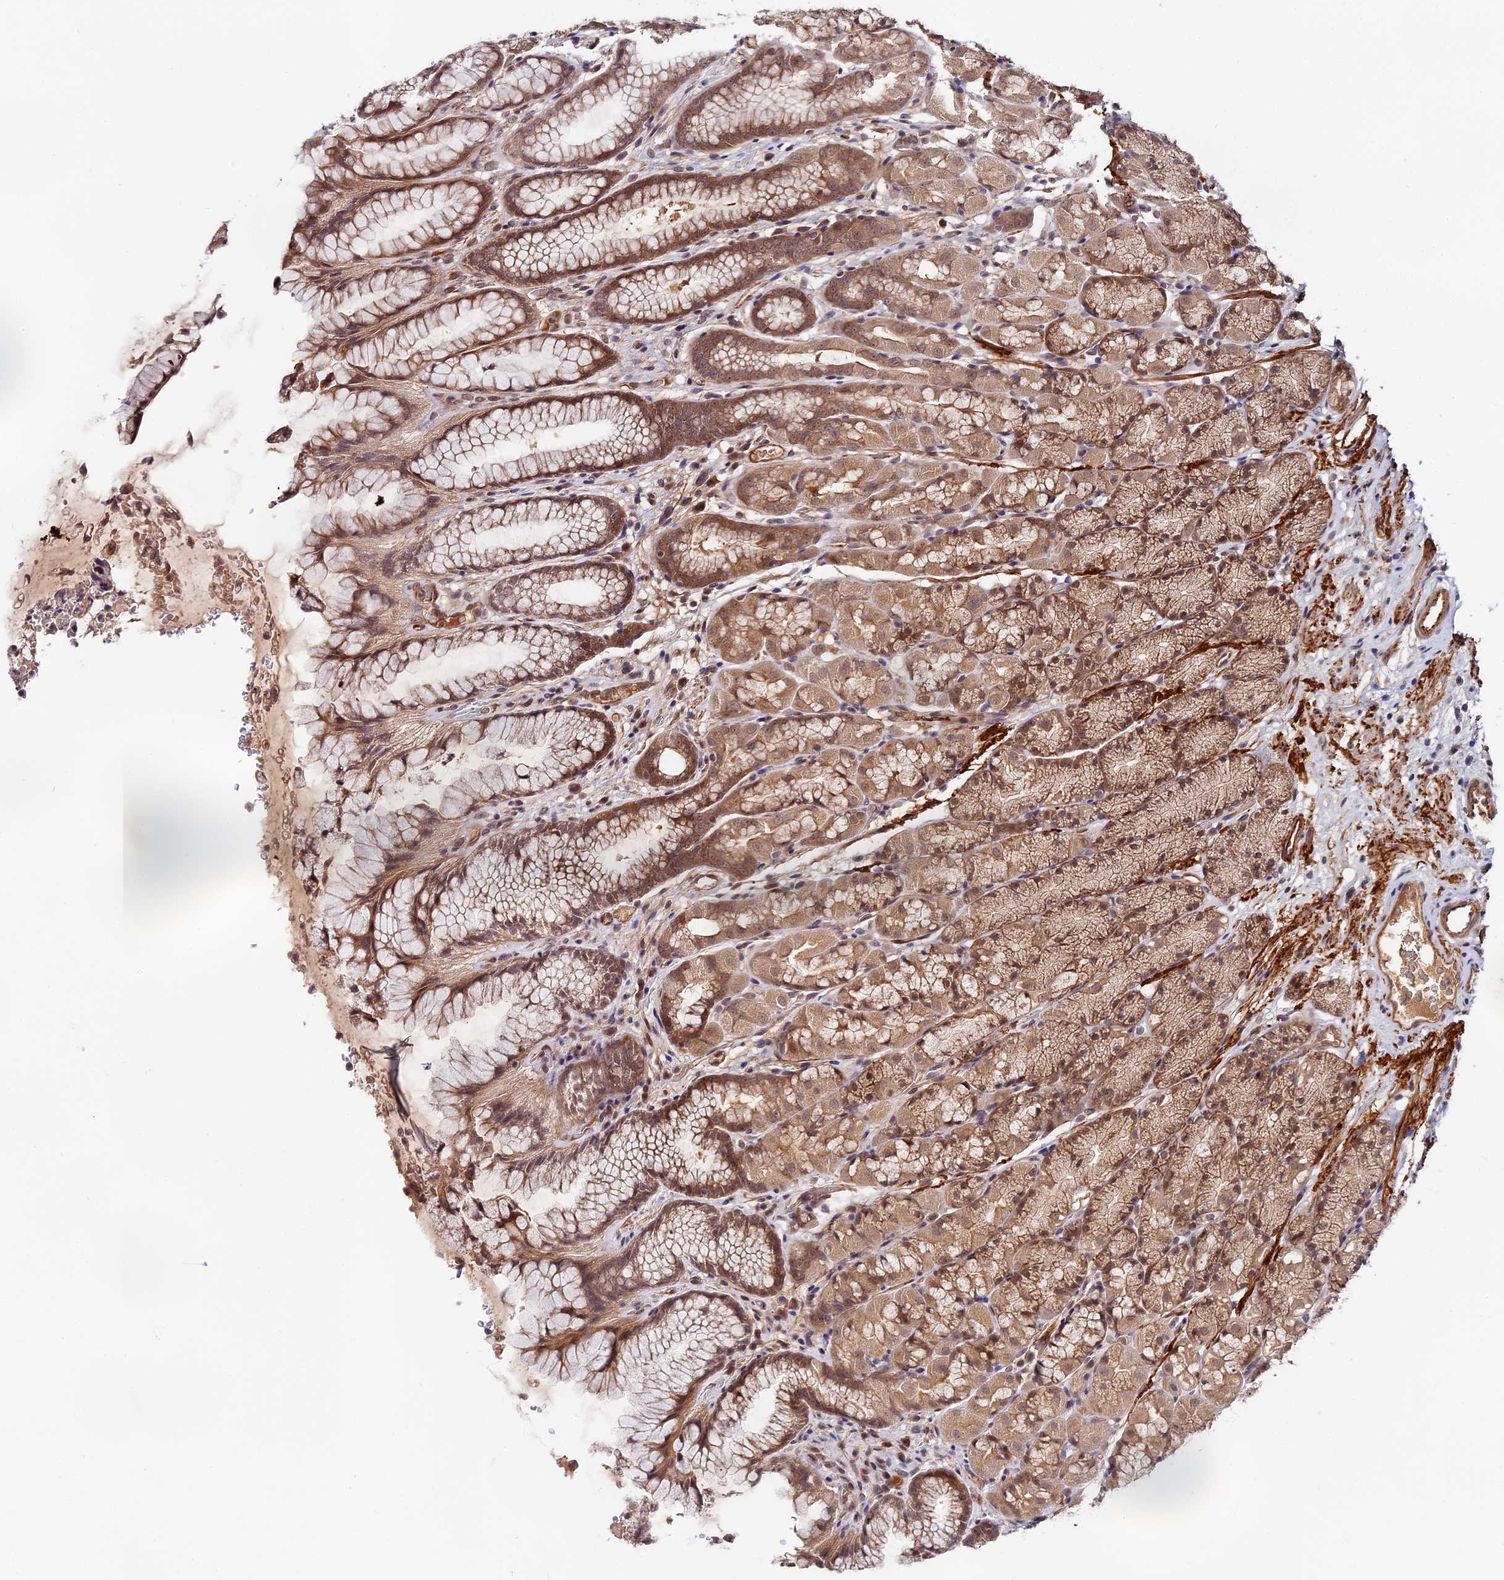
{"staining": {"intensity": "moderate", "quantity": ">75%", "location": "cytoplasmic/membranous,nuclear"}, "tissue": "stomach", "cell_type": "Glandular cells", "image_type": "normal", "snomed": [{"axis": "morphology", "description": "Normal tissue, NOS"}, {"axis": "topography", "description": "Stomach"}], "caption": "Immunohistochemistry histopathology image of unremarkable human stomach stained for a protein (brown), which displays medium levels of moderate cytoplasmic/membranous,nuclear positivity in approximately >75% of glandular cells.", "gene": "IMPACT", "patient": {"sex": "male", "age": 63}}